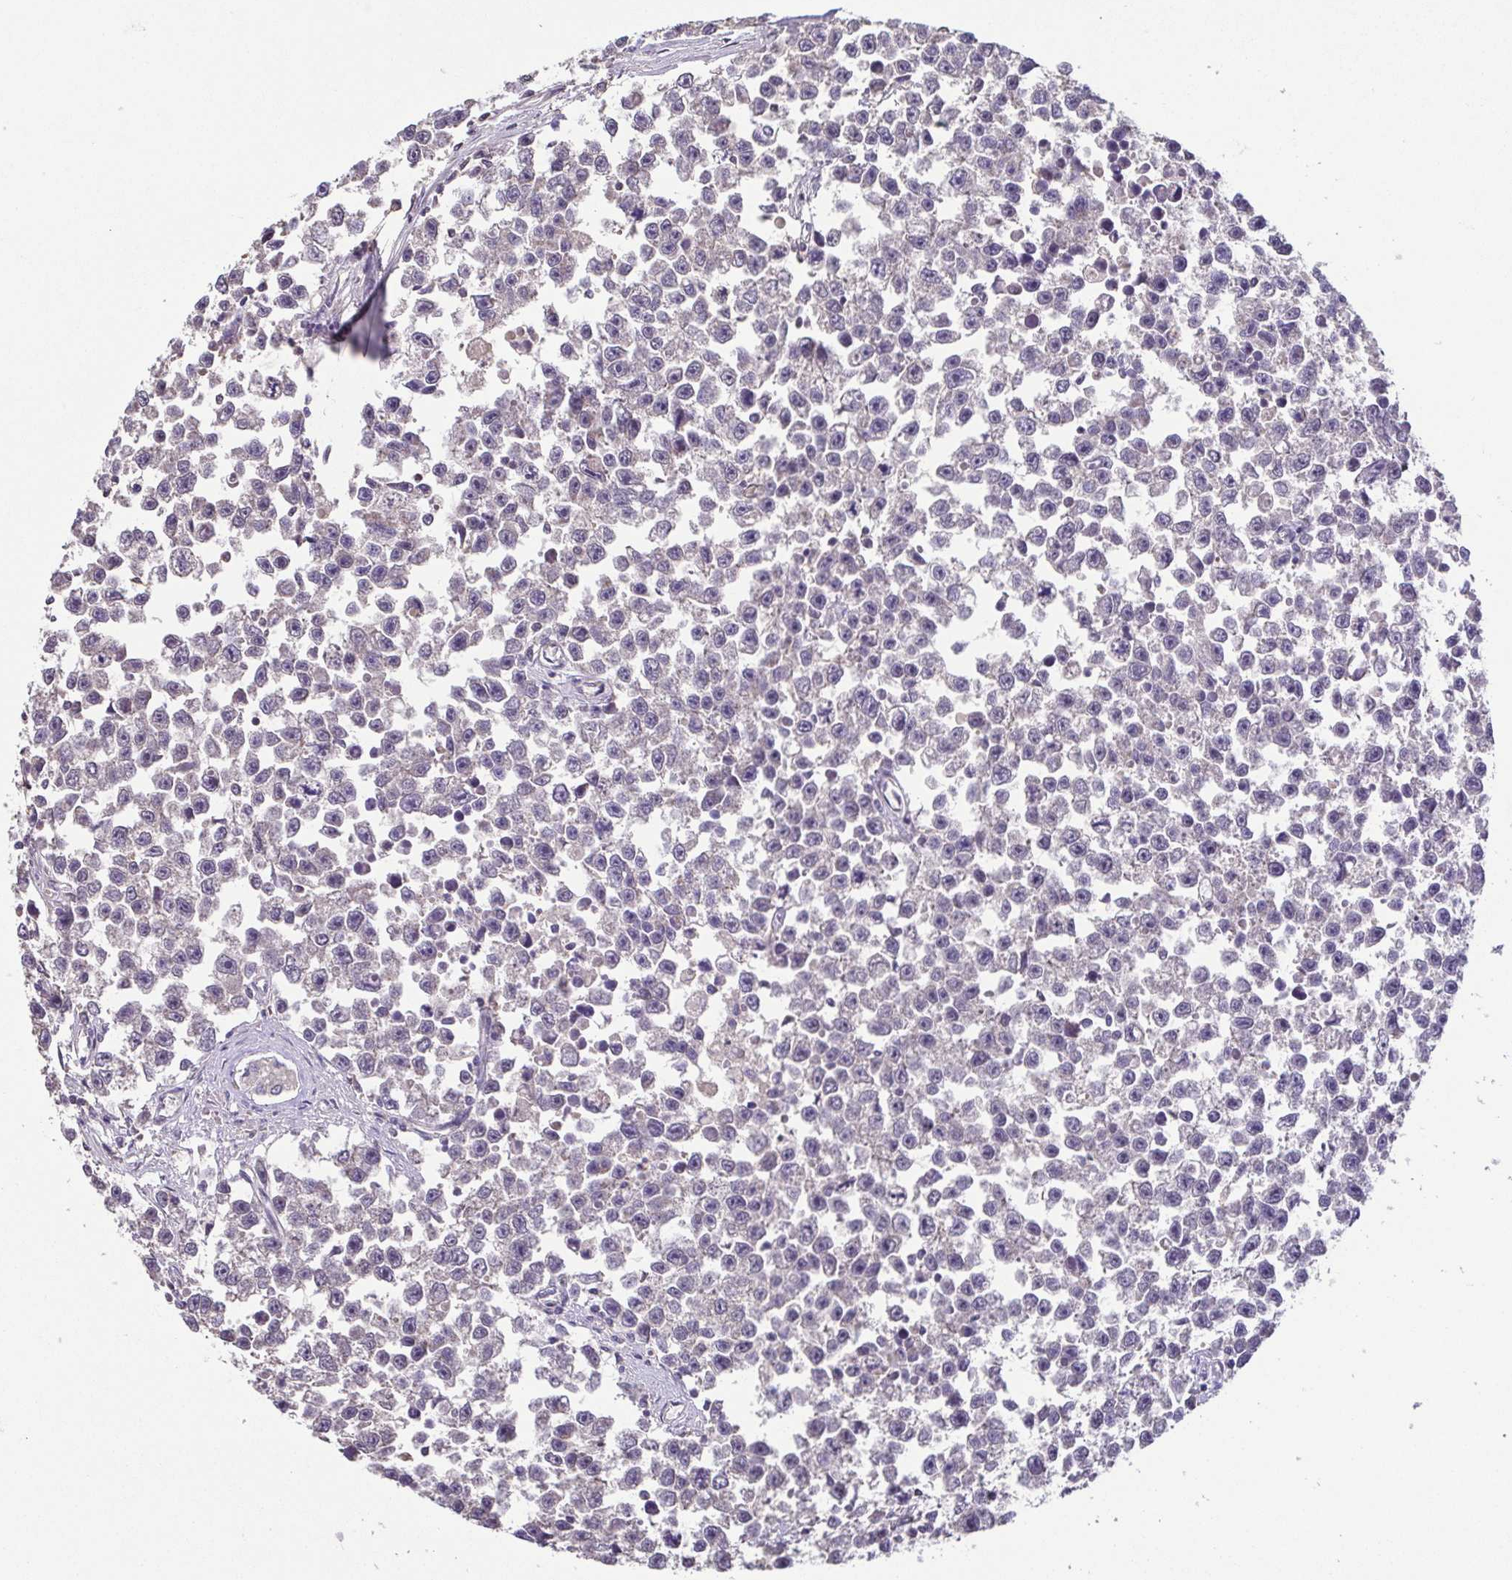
{"staining": {"intensity": "negative", "quantity": "none", "location": "none"}, "tissue": "testis cancer", "cell_type": "Tumor cells", "image_type": "cancer", "snomed": [{"axis": "morphology", "description": "Seminoma, NOS"}, {"axis": "topography", "description": "Testis"}], "caption": "High power microscopy micrograph of an IHC photomicrograph of testis seminoma, revealing no significant staining in tumor cells. Nuclei are stained in blue.", "gene": "ACTRT2", "patient": {"sex": "male", "age": 26}}